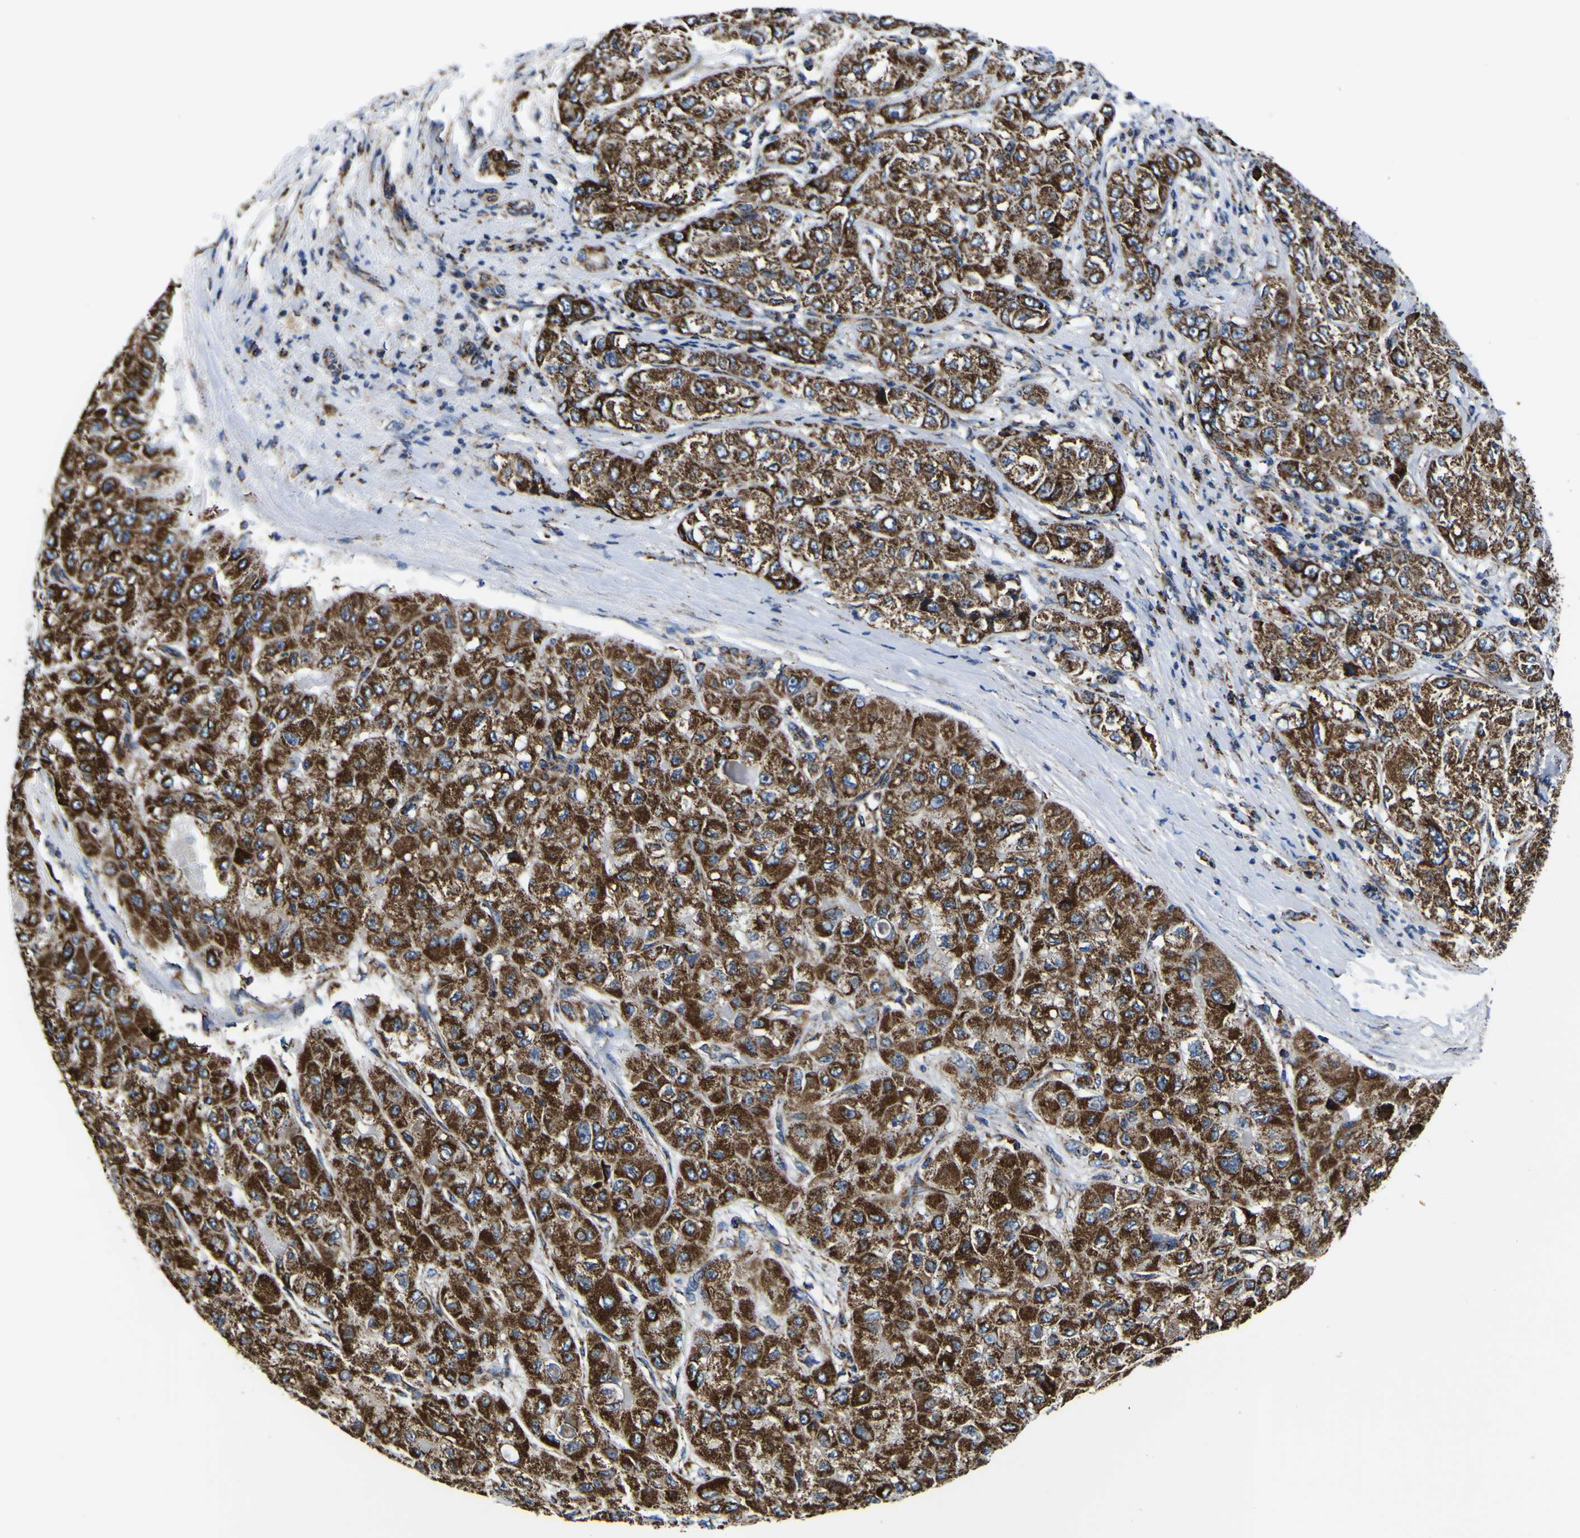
{"staining": {"intensity": "strong", "quantity": ">75%", "location": "cytoplasmic/membranous"}, "tissue": "liver cancer", "cell_type": "Tumor cells", "image_type": "cancer", "snomed": [{"axis": "morphology", "description": "Carcinoma, Hepatocellular, NOS"}, {"axis": "topography", "description": "Liver"}], "caption": "Strong cytoplasmic/membranous positivity for a protein is appreciated in approximately >75% of tumor cells of liver cancer (hepatocellular carcinoma) using immunohistochemistry.", "gene": "PTRH2", "patient": {"sex": "male", "age": 80}}